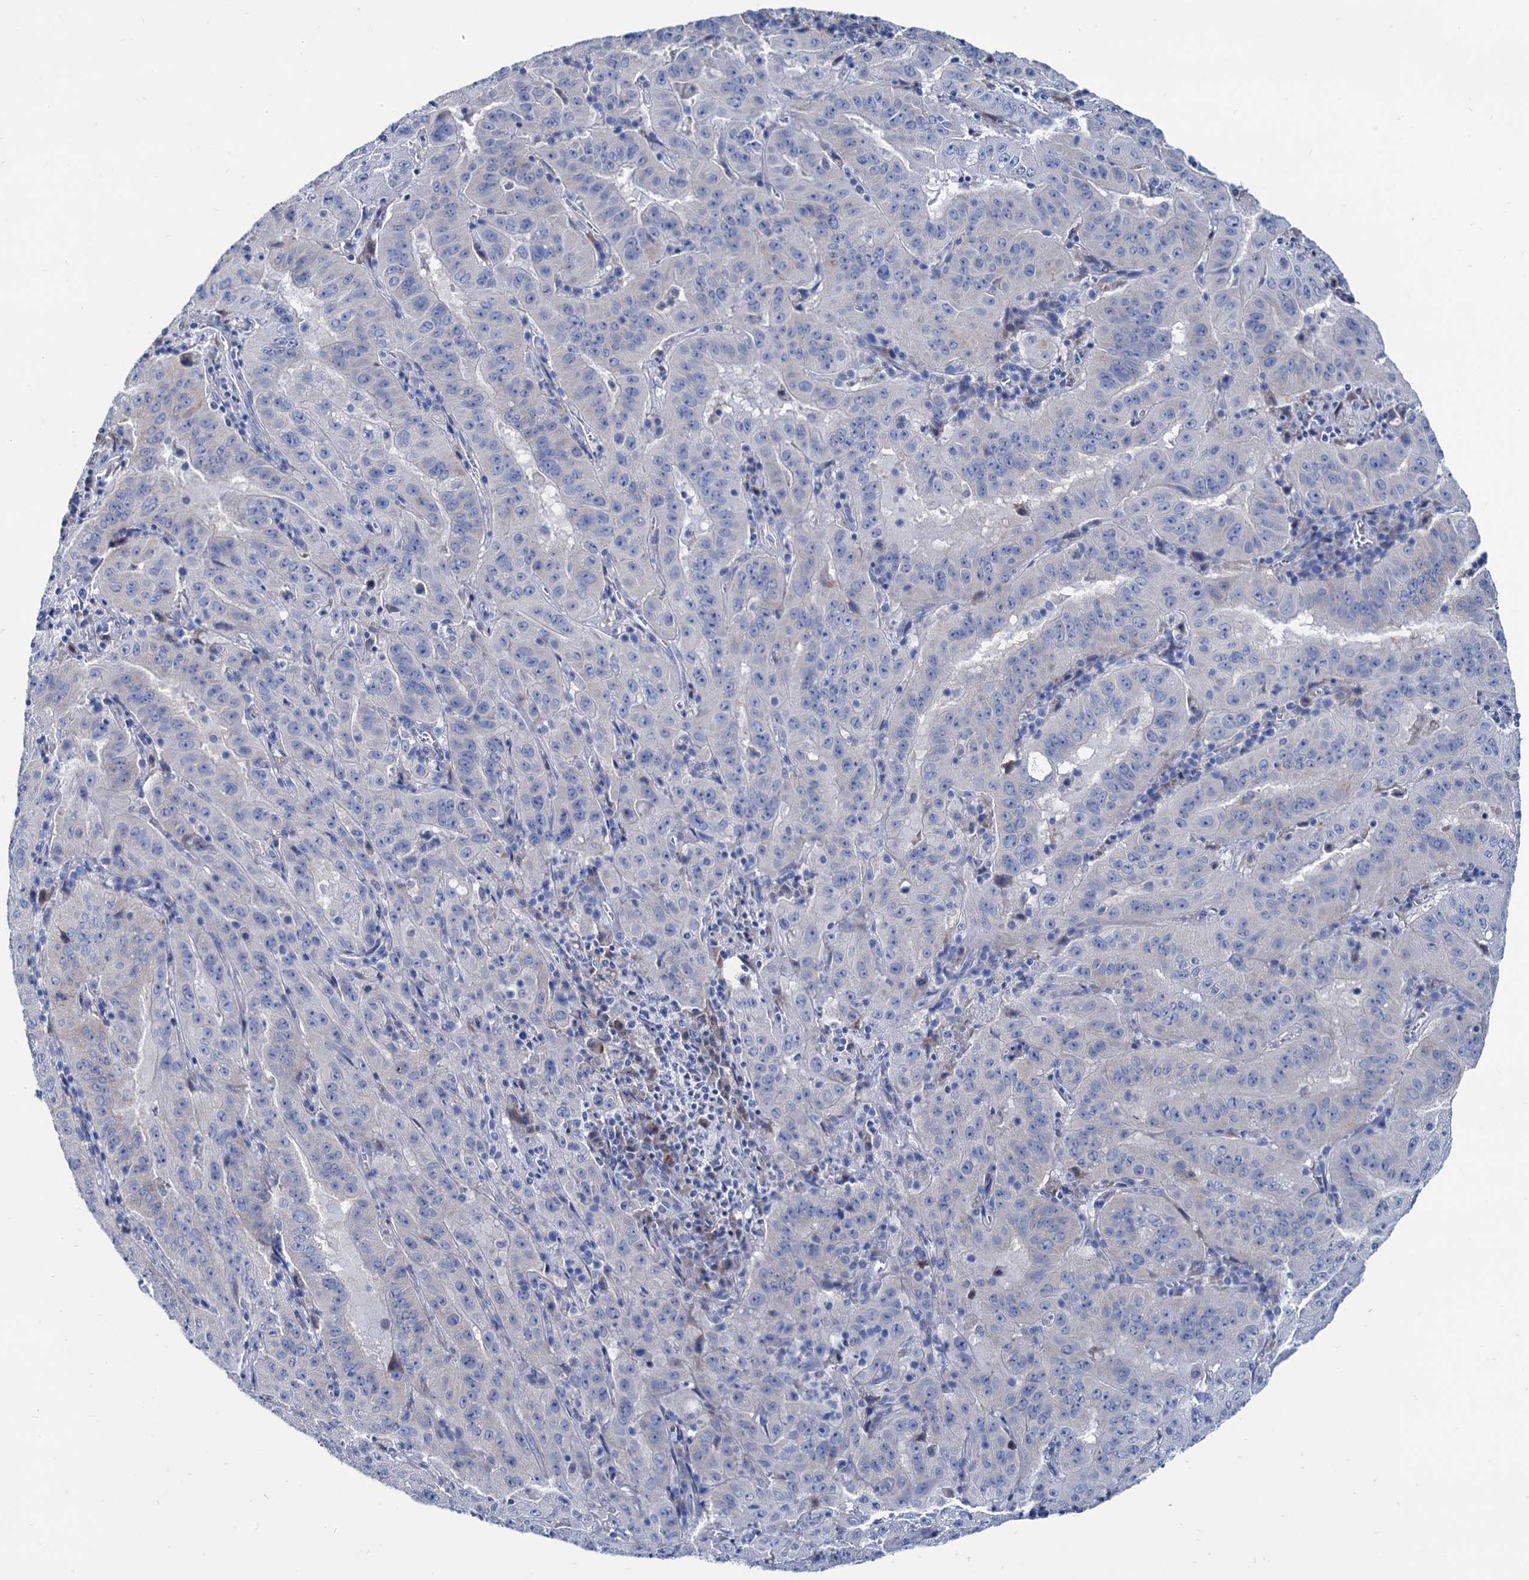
{"staining": {"intensity": "negative", "quantity": "none", "location": "none"}, "tissue": "pancreatic cancer", "cell_type": "Tumor cells", "image_type": "cancer", "snomed": [{"axis": "morphology", "description": "Adenocarcinoma, NOS"}, {"axis": "topography", "description": "Pancreas"}], "caption": "A micrograph of adenocarcinoma (pancreatic) stained for a protein displays no brown staining in tumor cells.", "gene": "FOXR2", "patient": {"sex": "male", "age": 63}}